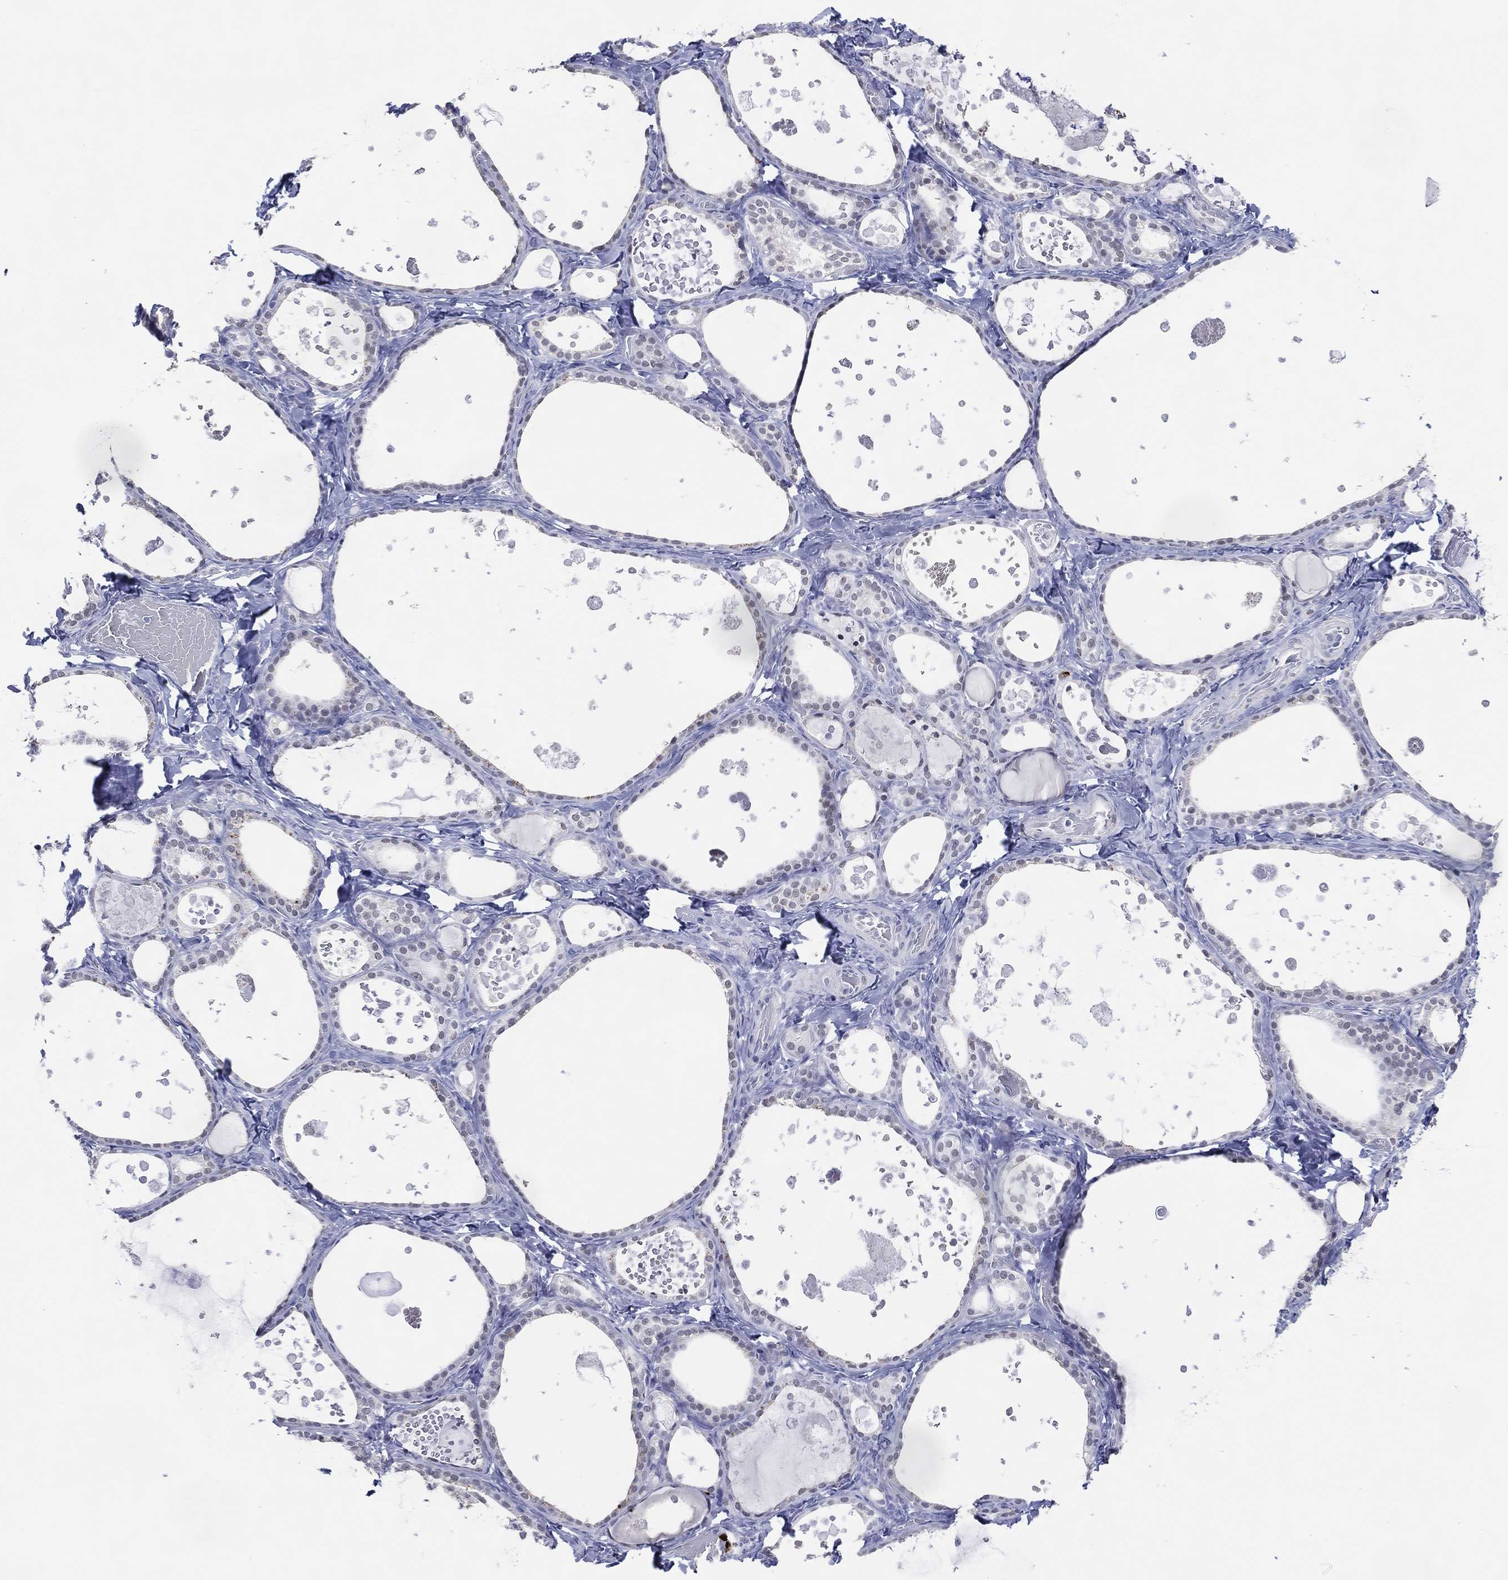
{"staining": {"intensity": "negative", "quantity": "none", "location": "none"}, "tissue": "thyroid gland", "cell_type": "Glandular cells", "image_type": "normal", "snomed": [{"axis": "morphology", "description": "Normal tissue, NOS"}, {"axis": "topography", "description": "Thyroid gland"}], "caption": "A histopathology image of human thyroid gland is negative for staining in glandular cells.", "gene": "CFAP58", "patient": {"sex": "female", "age": 56}}